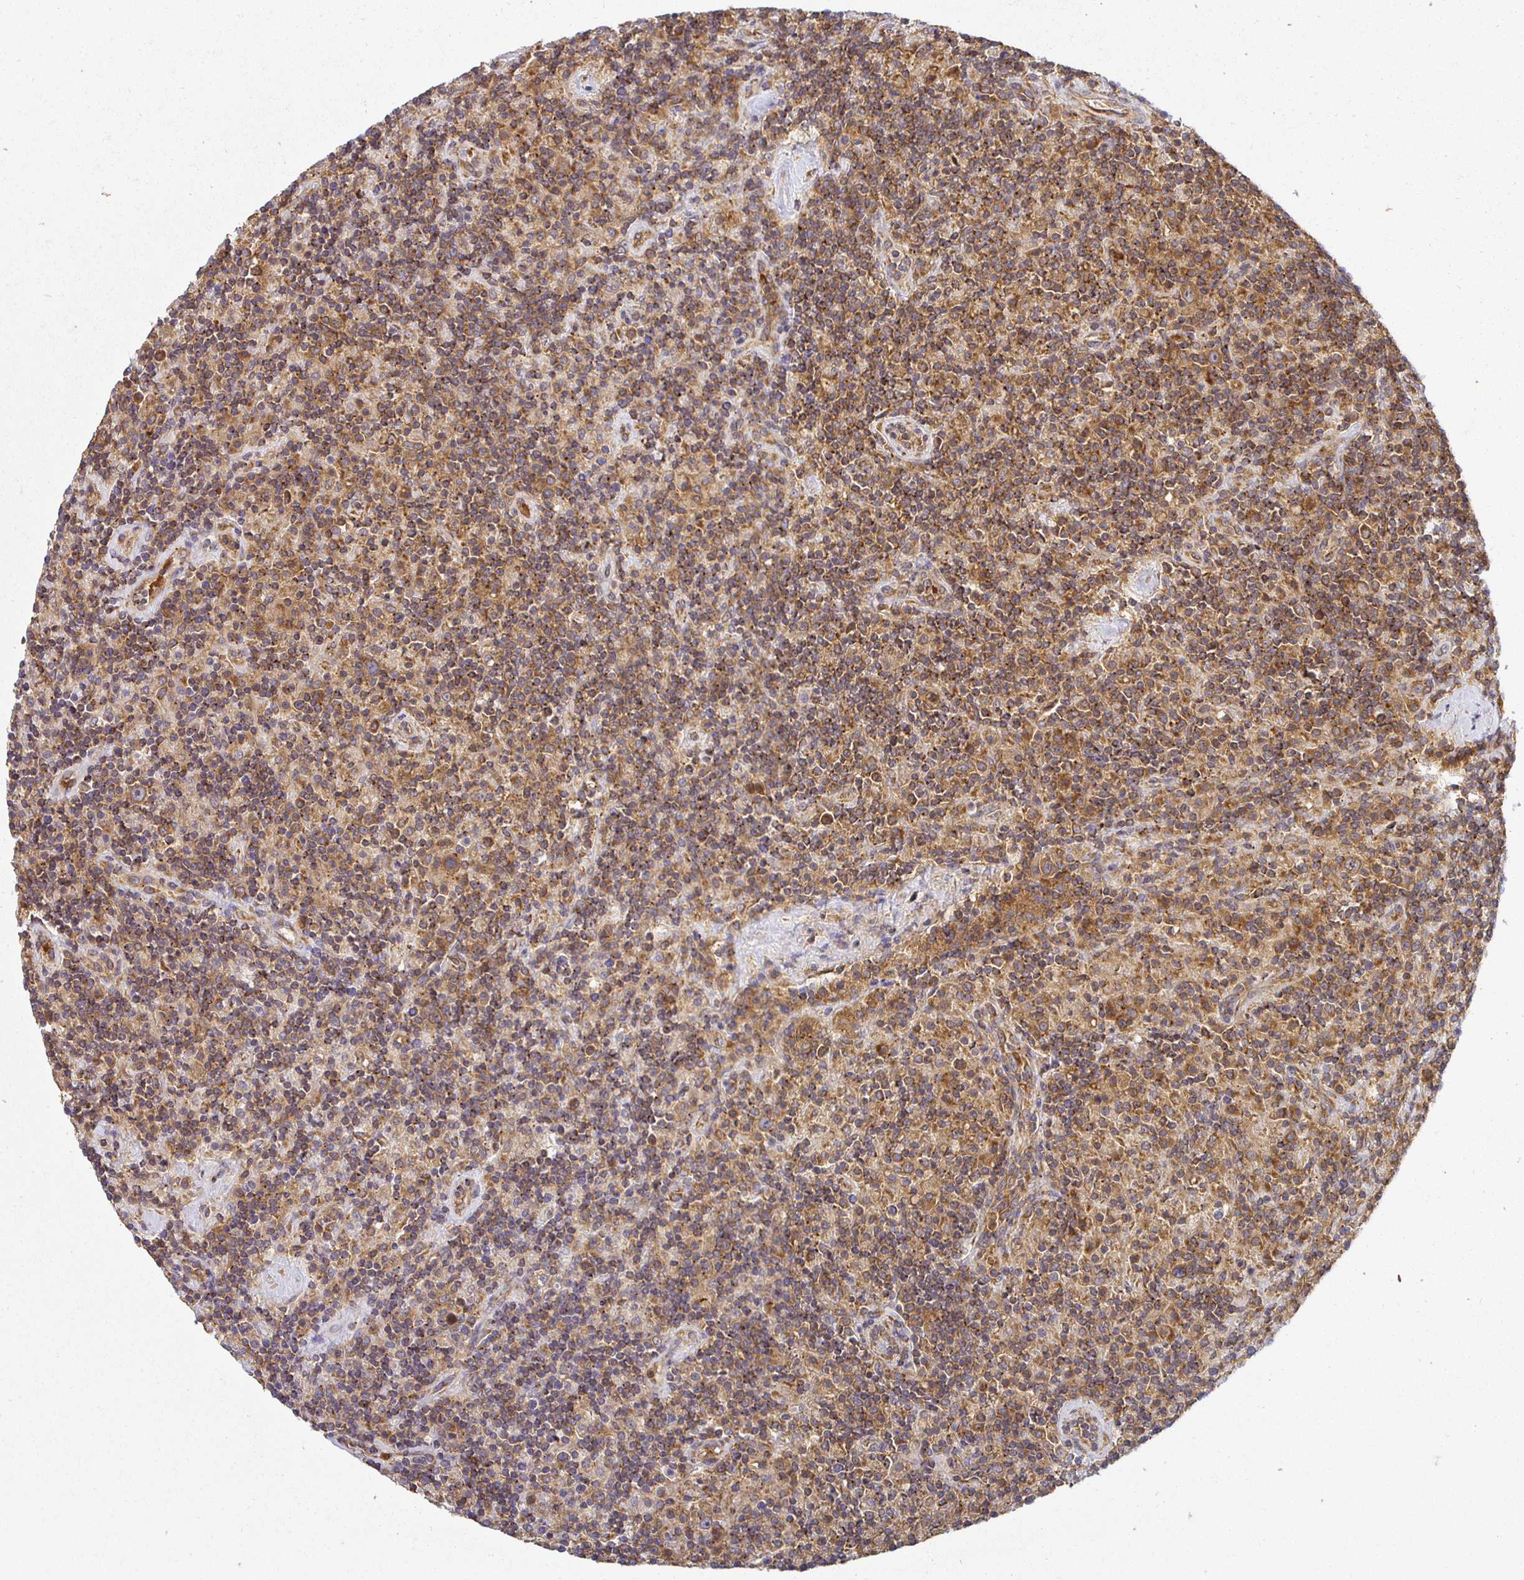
{"staining": {"intensity": "negative", "quantity": "none", "location": "none"}, "tissue": "lymphoma", "cell_type": "Tumor cells", "image_type": "cancer", "snomed": [{"axis": "morphology", "description": "Hodgkin's disease, NOS"}, {"axis": "topography", "description": "Thymus, NOS"}], "caption": "Immunohistochemical staining of human lymphoma shows no significant positivity in tumor cells.", "gene": "IRAK1", "patient": {"sex": "female", "age": 17}}